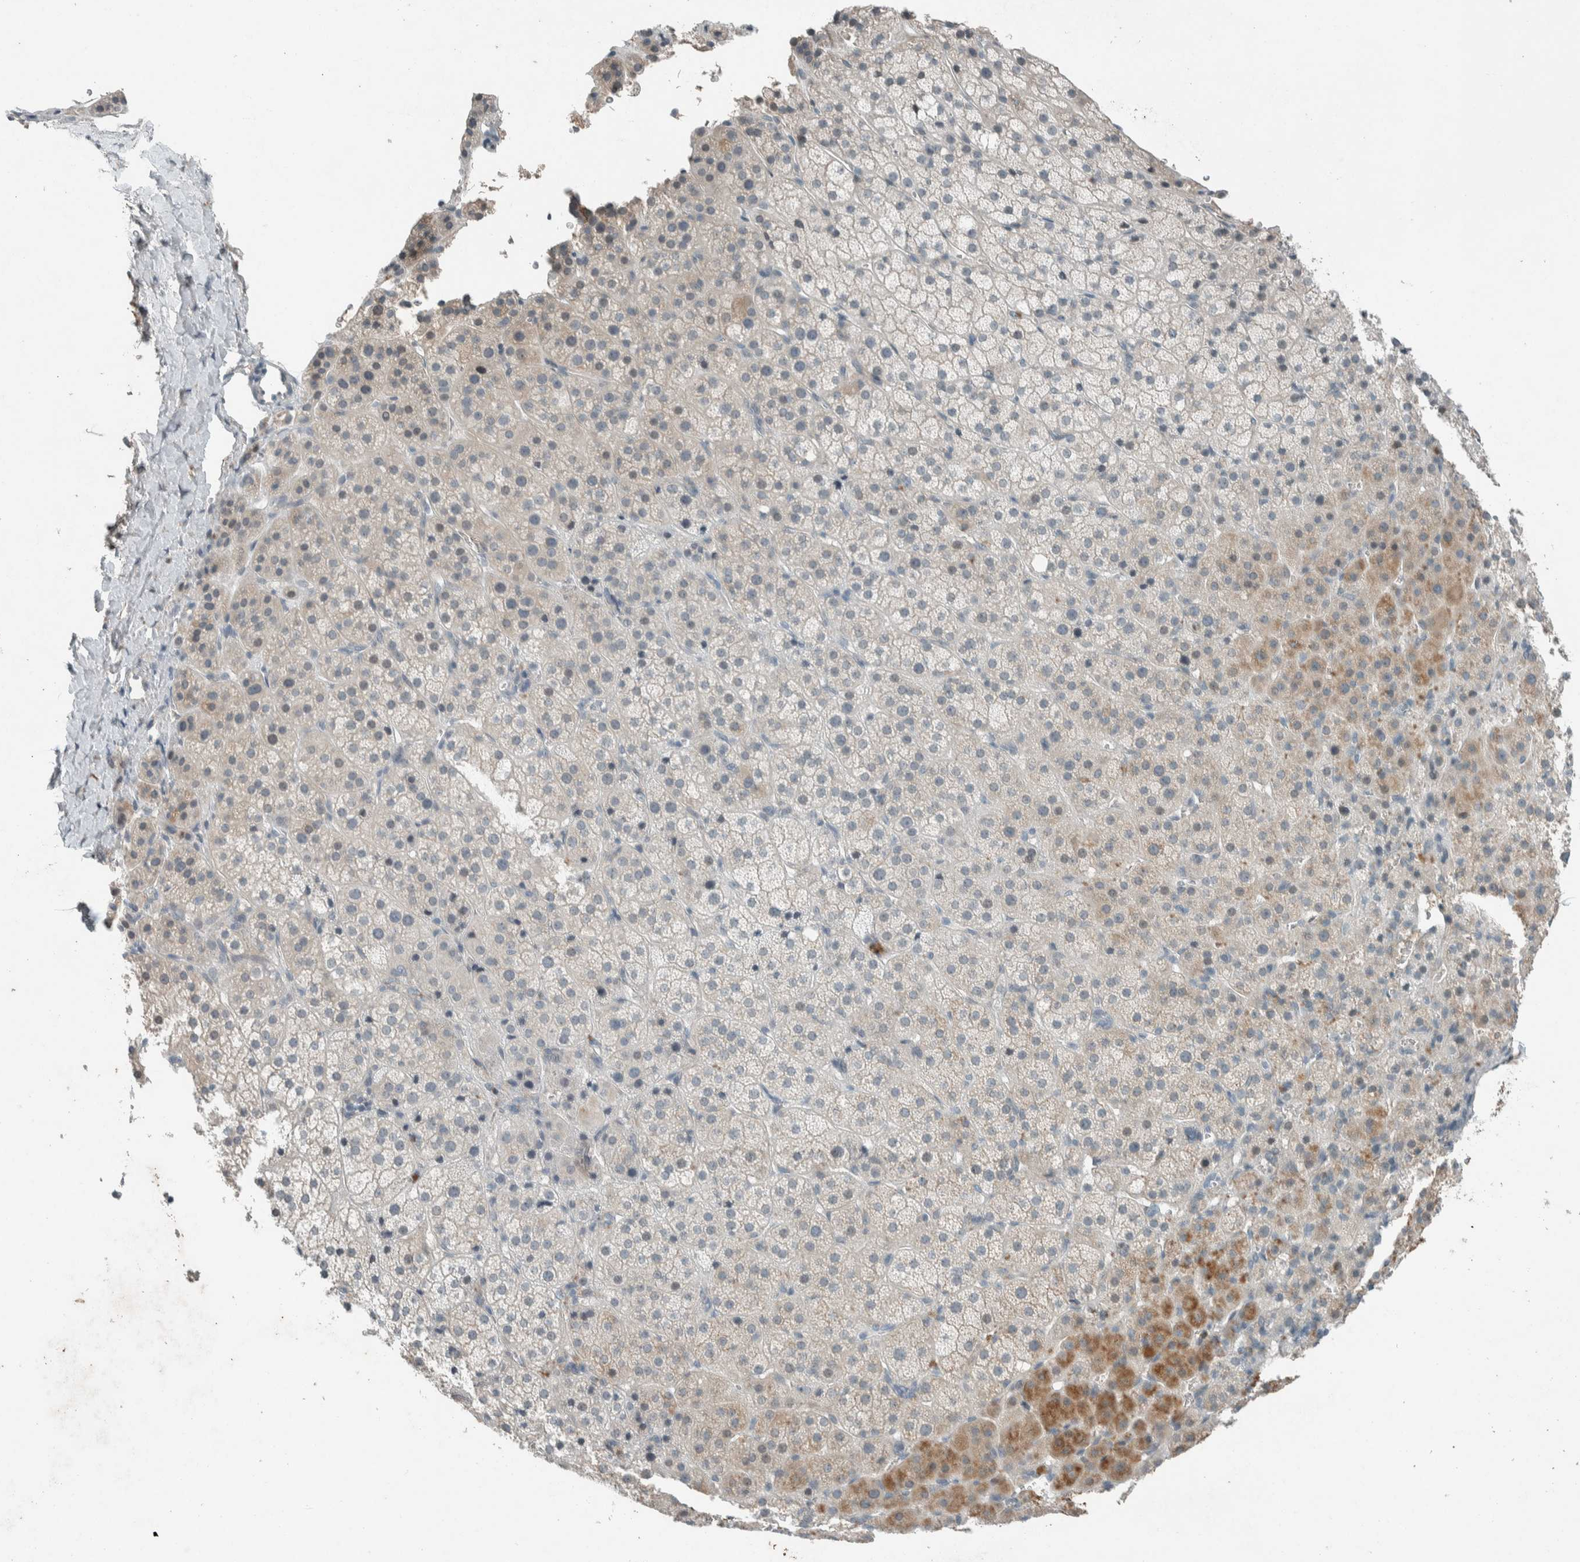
{"staining": {"intensity": "moderate", "quantity": "<25%", "location": "cytoplasmic/membranous"}, "tissue": "adrenal gland", "cell_type": "Glandular cells", "image_type": "normal", "snomed": [{"axis": "morphology", "description": "Normal tissue, NOS"}, {"axis": "topography", "description": "Adrenal gland"}], "caption": "The photomicrograph displays a brown stain indicating the presence of a protein in the cytoplasmic/membranous of glandular cells in adrenal gland.", "gene": "CERCAM", "patient": {"sex": "female", "age": 57}}